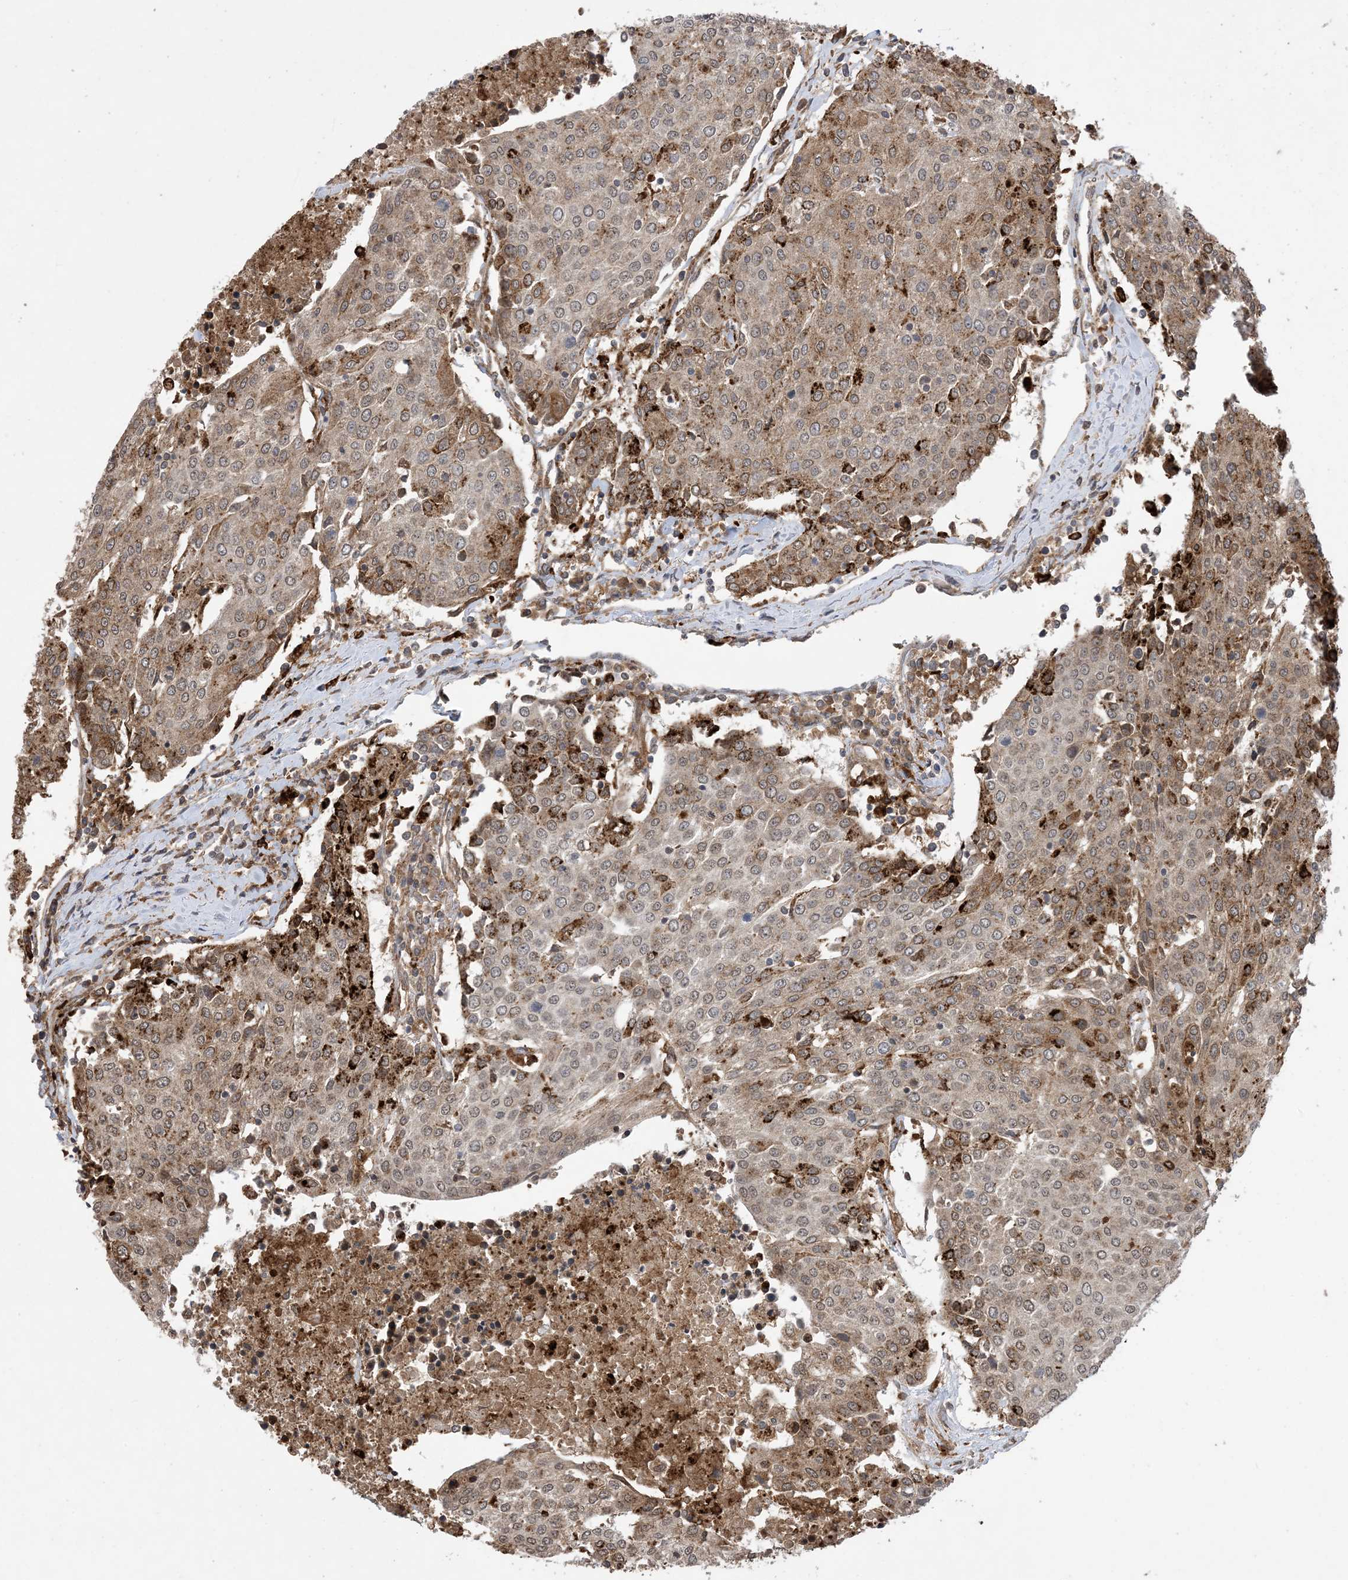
{"staining": {"intensity": "moderate", "quantity": "25%-75%", "location": "cytoplasmic/membranous"}, "tissue": "urothelial cancer", "cell_type": "Tumor cells", "image_type": "cancer", "snomed": [{"axis": "morphology", "description": "Urothelial carcinoma, High grade"}, {"axis": "topography", "description": "Urinary bladder"}], "caption": "IHC (DAB (3,3'-diaminobenzidine)) staining of urothelial carcinoma (high-grade) demonstrates moderate cytoplasmic/membranous protein positivity in about 25%-75% of tumor cells.", "gene": "ZNF511", "patient": {"sex": "female", "age": 85}}